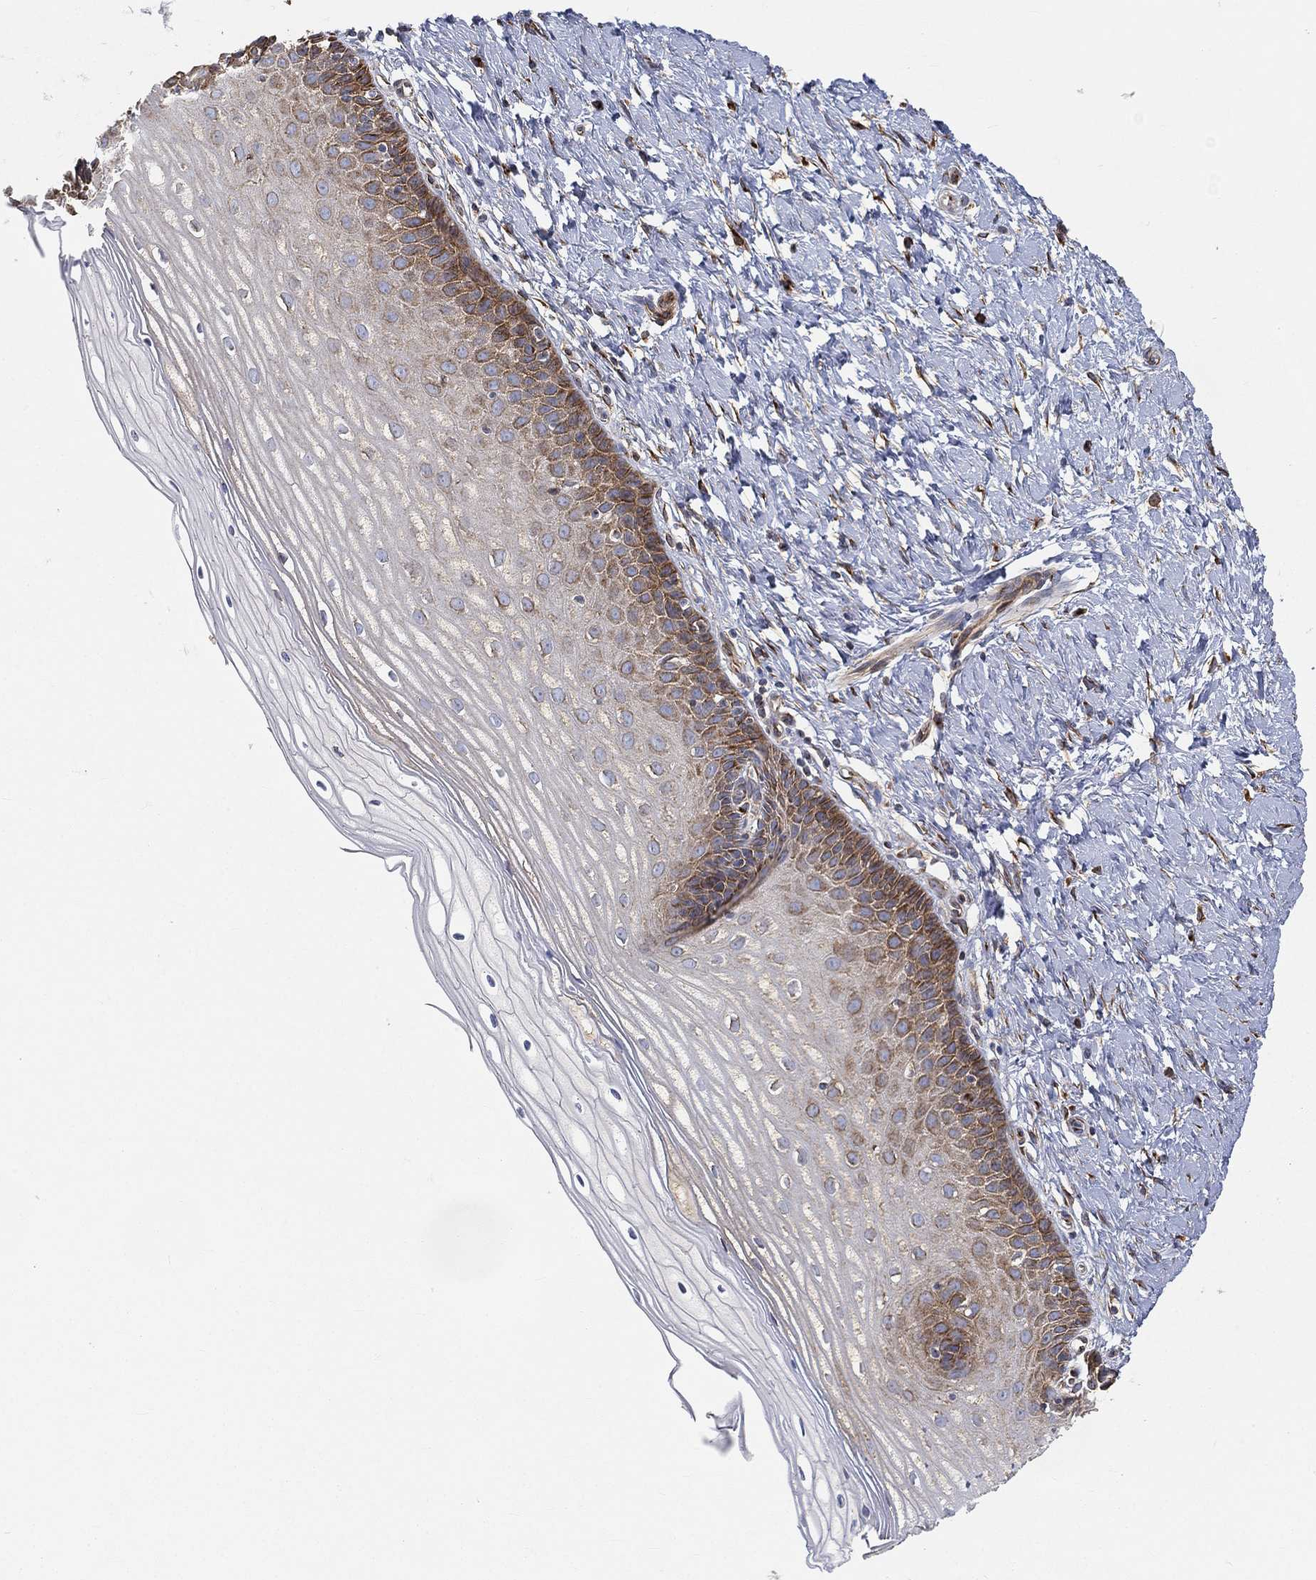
{"staining": {"intensity": "weak", "quantity": "25%-75%", "location": "cytoplasmic/membranous"}, "tissue": "cervix", "cell_type": "Glandular cells", "image_type": "normal", "snomed": [{"axis": "morphology", "description": "Normal tissue, NOS"}, {"axis": "topography", "description": "Cervix"}], "caption": "IHC micrograph of benign cervix stained for a protein (brown), which demonstrates low levels of weak cytoplasmic/membranous staining in about 25%-75% of glandular cells.", "gene": "TMEM25", "patient": {"sex": "female", "age": 37}}